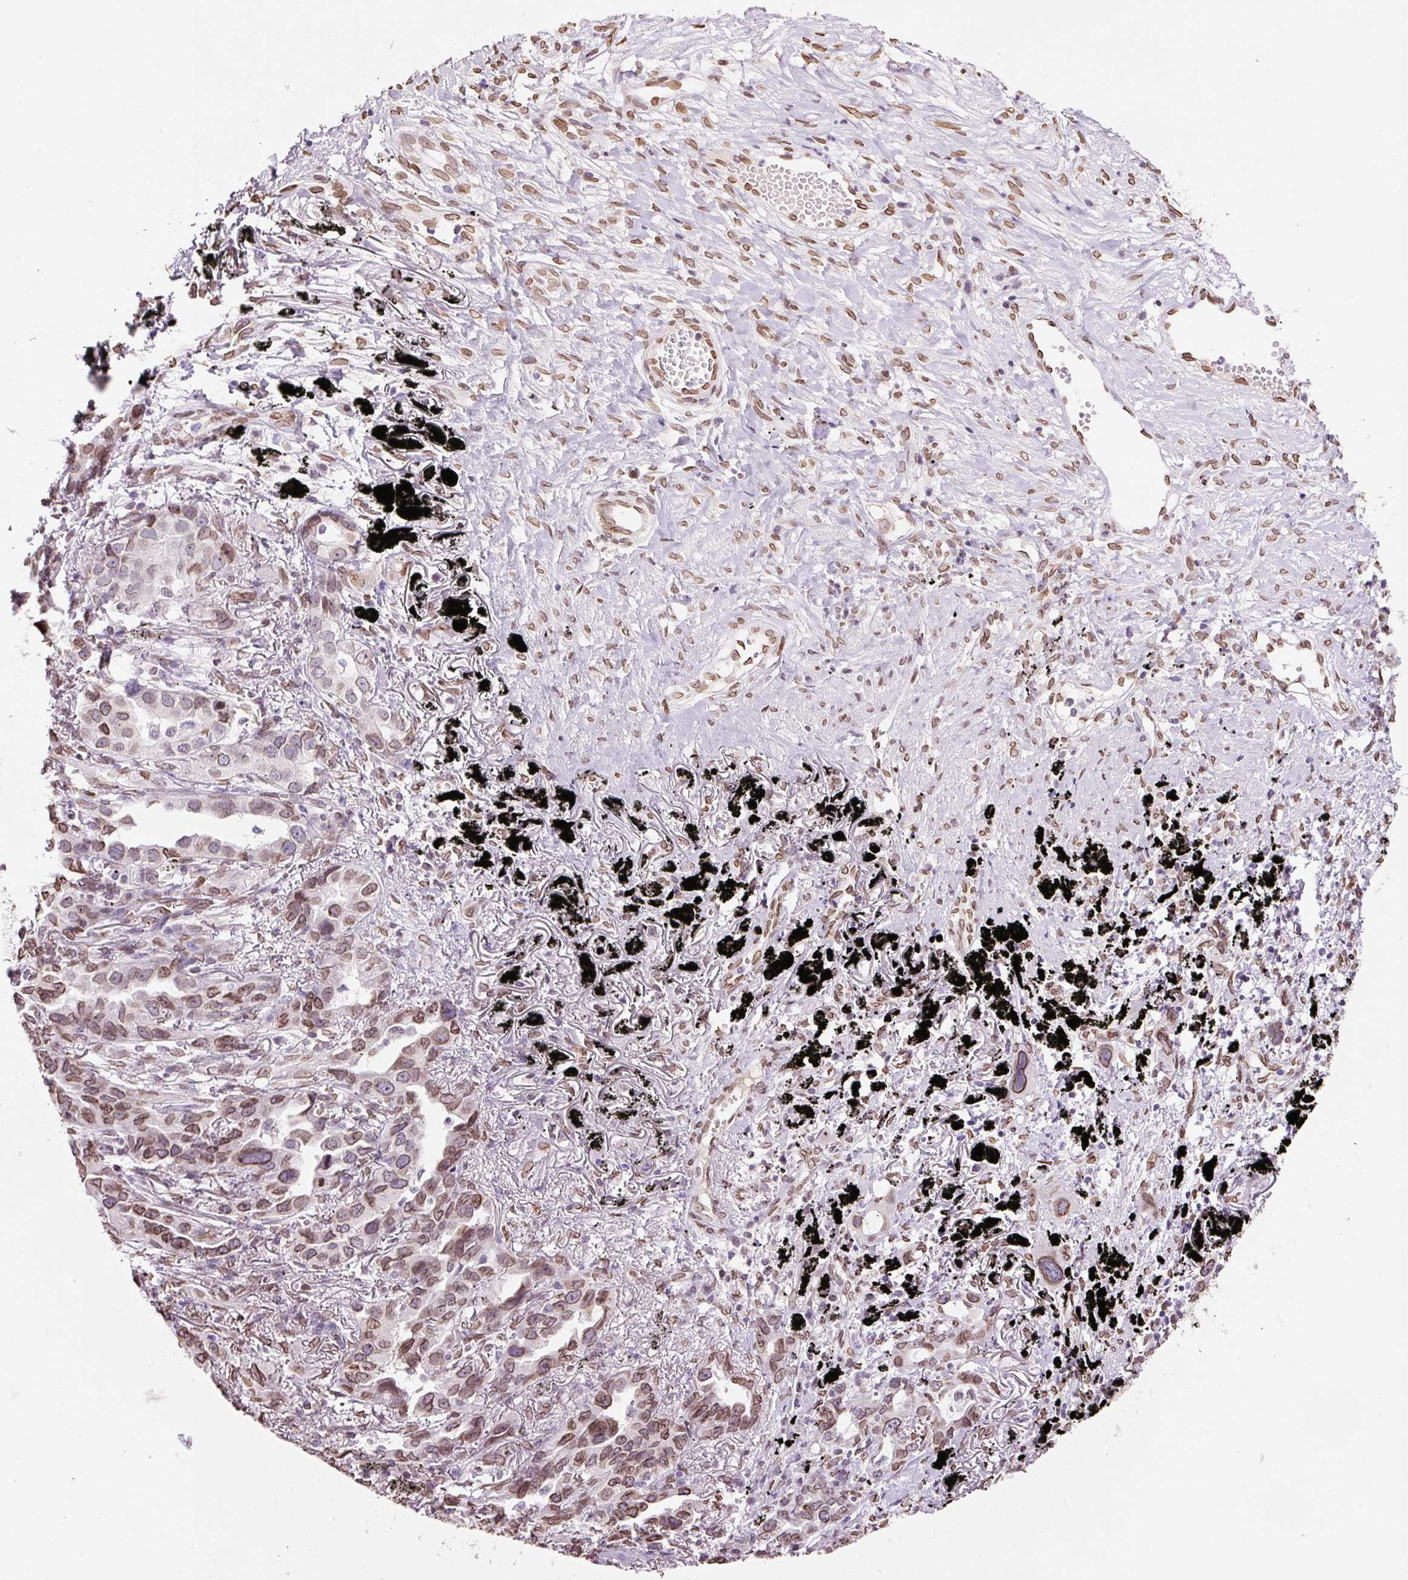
{"staining": {"intensity": "moderate", "quantity": ">75%", "location": "cytoplasmic/membranous,nuclear"}, "tissue": "lung cancer", "cell_type": "Tumor cells", "image_type": "cancer", "snomed": [{"axis": "morphology", "description": "Adenocarcinoma, NOS"}, {"axis": "topography", "description": "Lung"}], "caption": "Moderate cytoplasmic/membranous and nuclear staining is seen in approximately >75% of tumor cells in lung adenocarcinoma.", "gene": "ZNF224", "patient": {"sex": "male", "age": 67}}